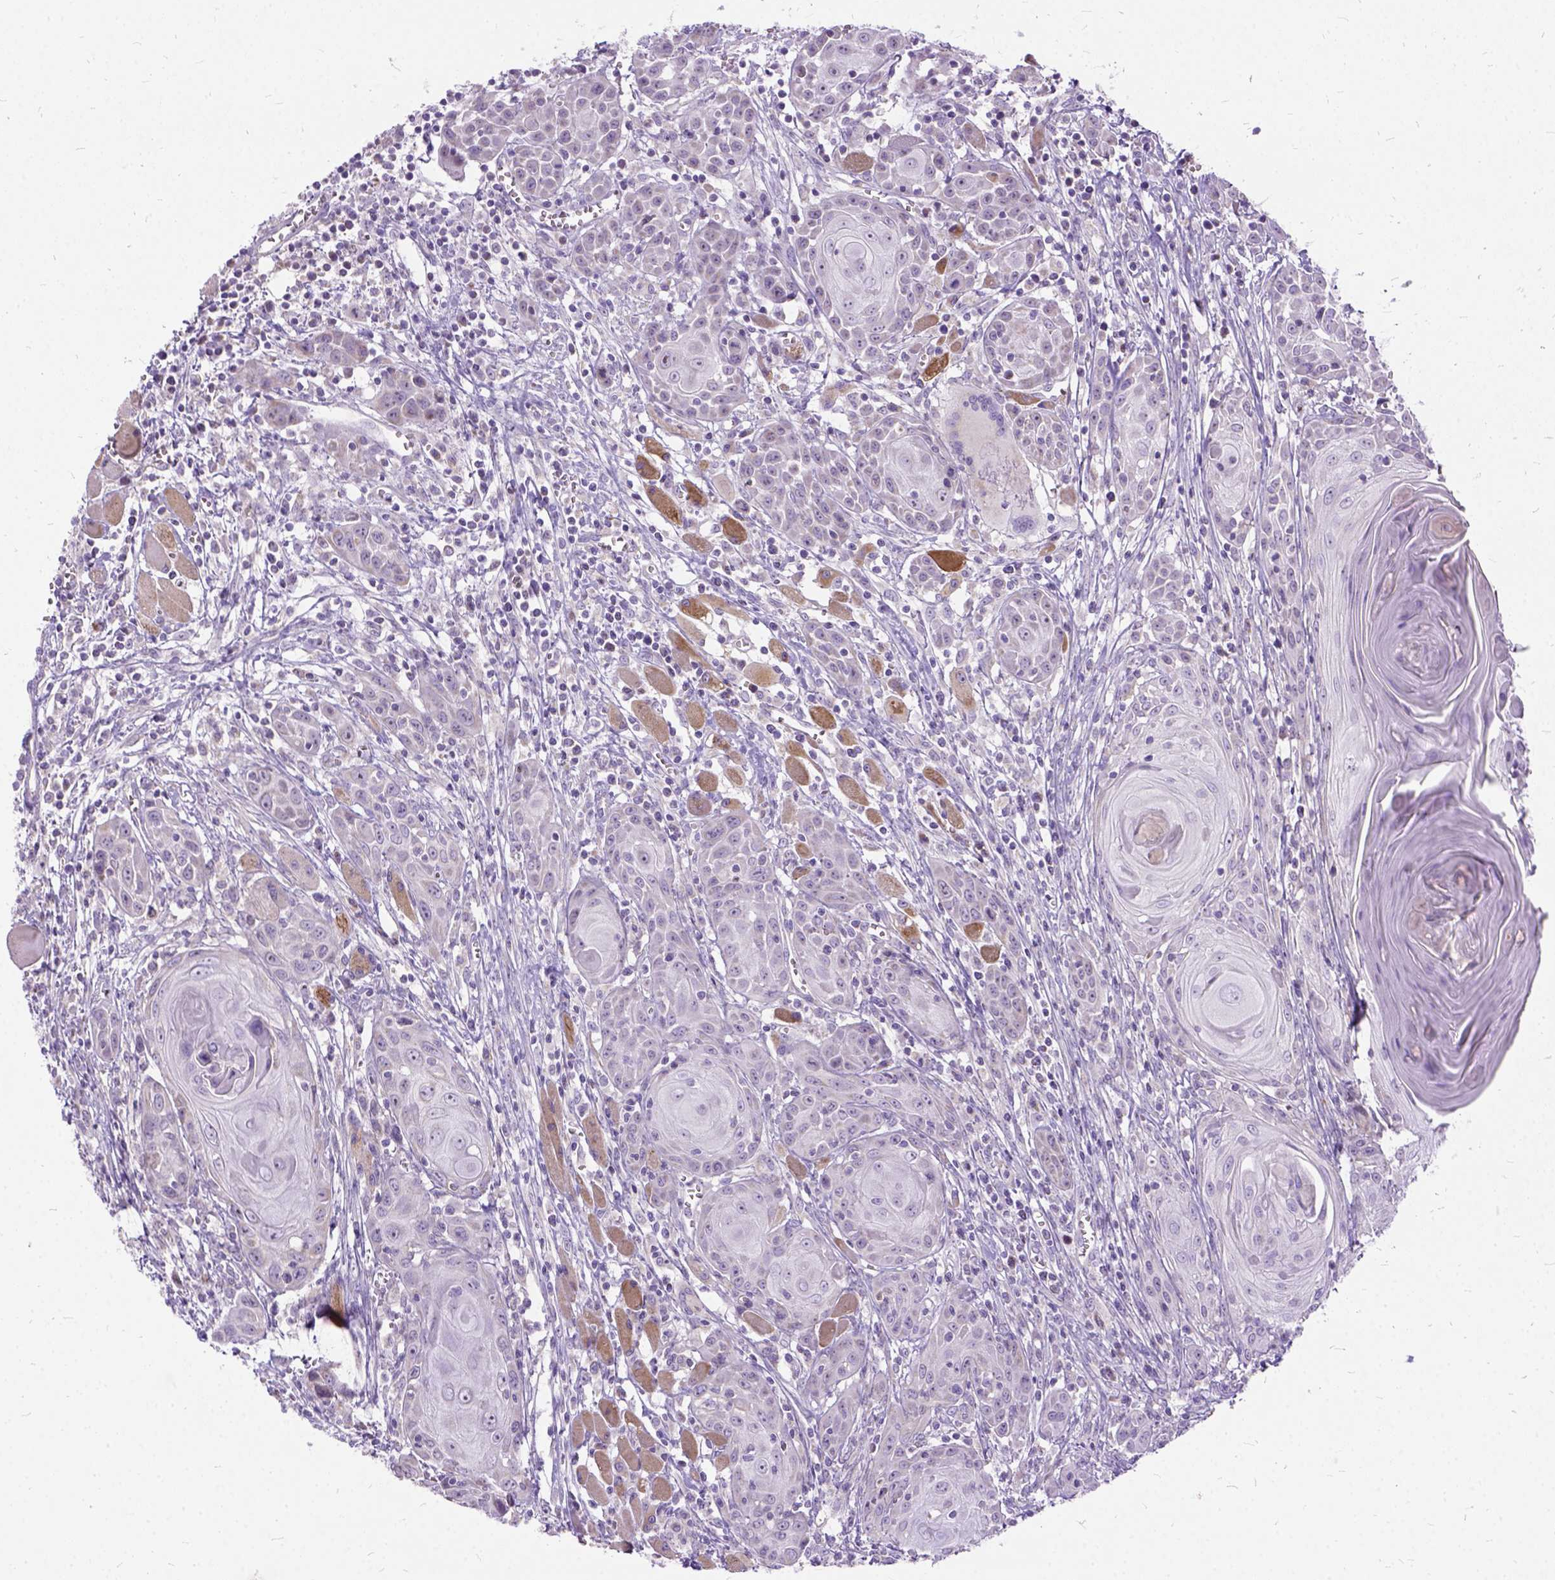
{"staining": {"intensity": "negative", "quantity": "none", "location": "none"}, "tissue": "head and neck cancer", "cell_type": "Tumor cells", "image_type": "cancer", "snomed": [{"axis": "morphology", "description": "Squamous cell carcinoma, NOS"}, {"axis": "topography", "description": "Head-Neck"}], "caption": "A high-resolution photomicrograph shows IHC staining of squamous cell carcinoma (head and neck), which displays no significant expression in tumor cells.", "gene": "CTAG2", "patient": {"sex": "female", "age": 80}}